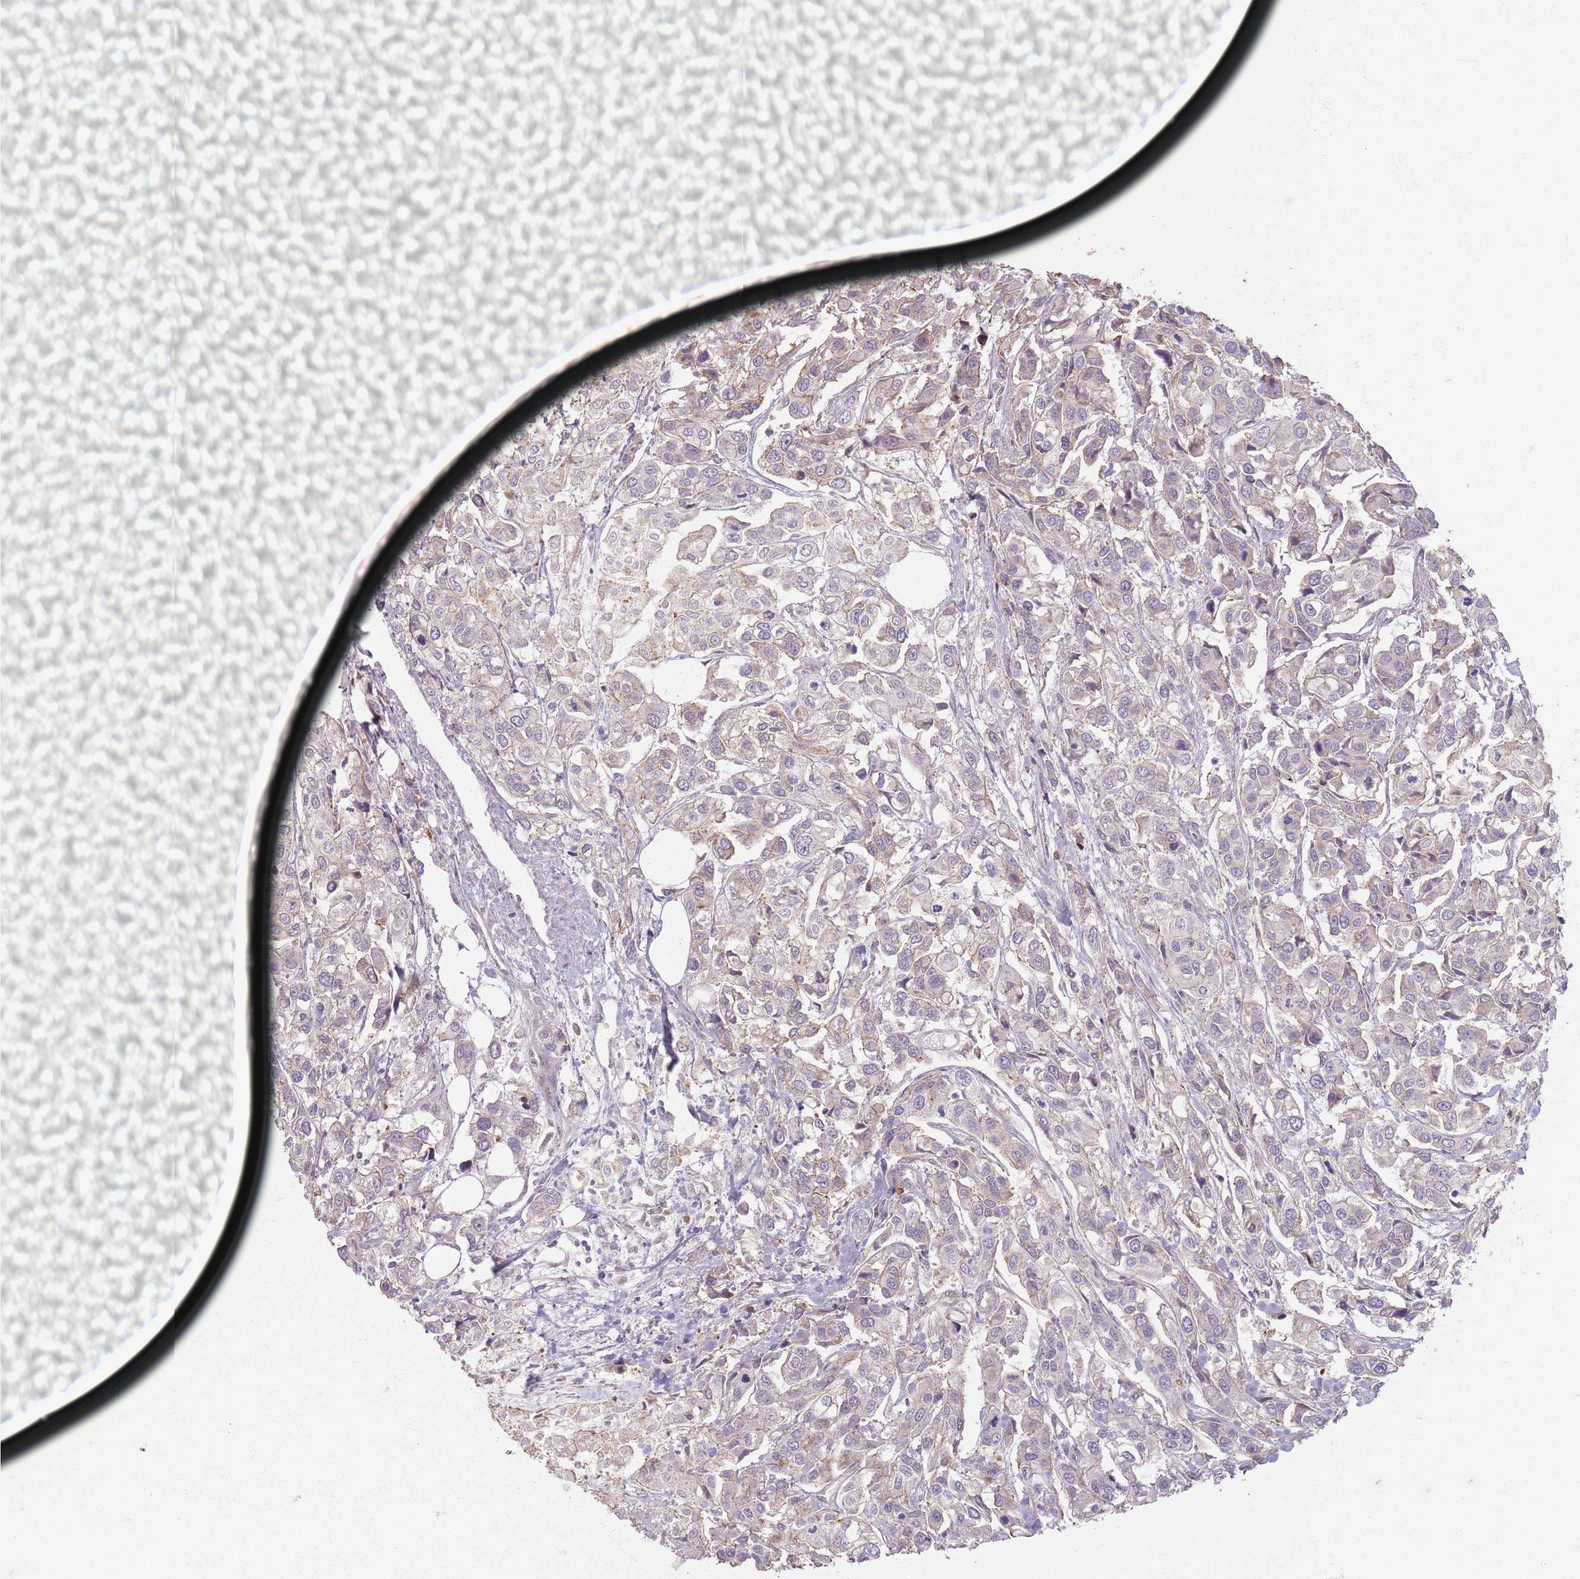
{"staining": {"intensity": "weak", "quantity": "<25%", "location": "cytoplasmic/membranous"}, "tissue": "urothelial cancer", "cell_type": "Tumor cells", "image_type": "cancer", "snomed": [{"axis": "morphology", "description": "Urothelial carcinoma, High grade"}, {"axis": "topography", "description": "Urinary bladder"}], "caption": "IHC photomicrograph of human urothelial cancer stained for a protein (brown), which exhibits no positivity in tumor cells. (Stains: DAB (3,3'-diaminobenzidine) immunohistochemistry (IHC) with hematoxylin counter stain, Microscopy: brightfield microscopy at high magnification).", "gene": "KCNA5", "patient": {"sex": "male", "age": 67}}